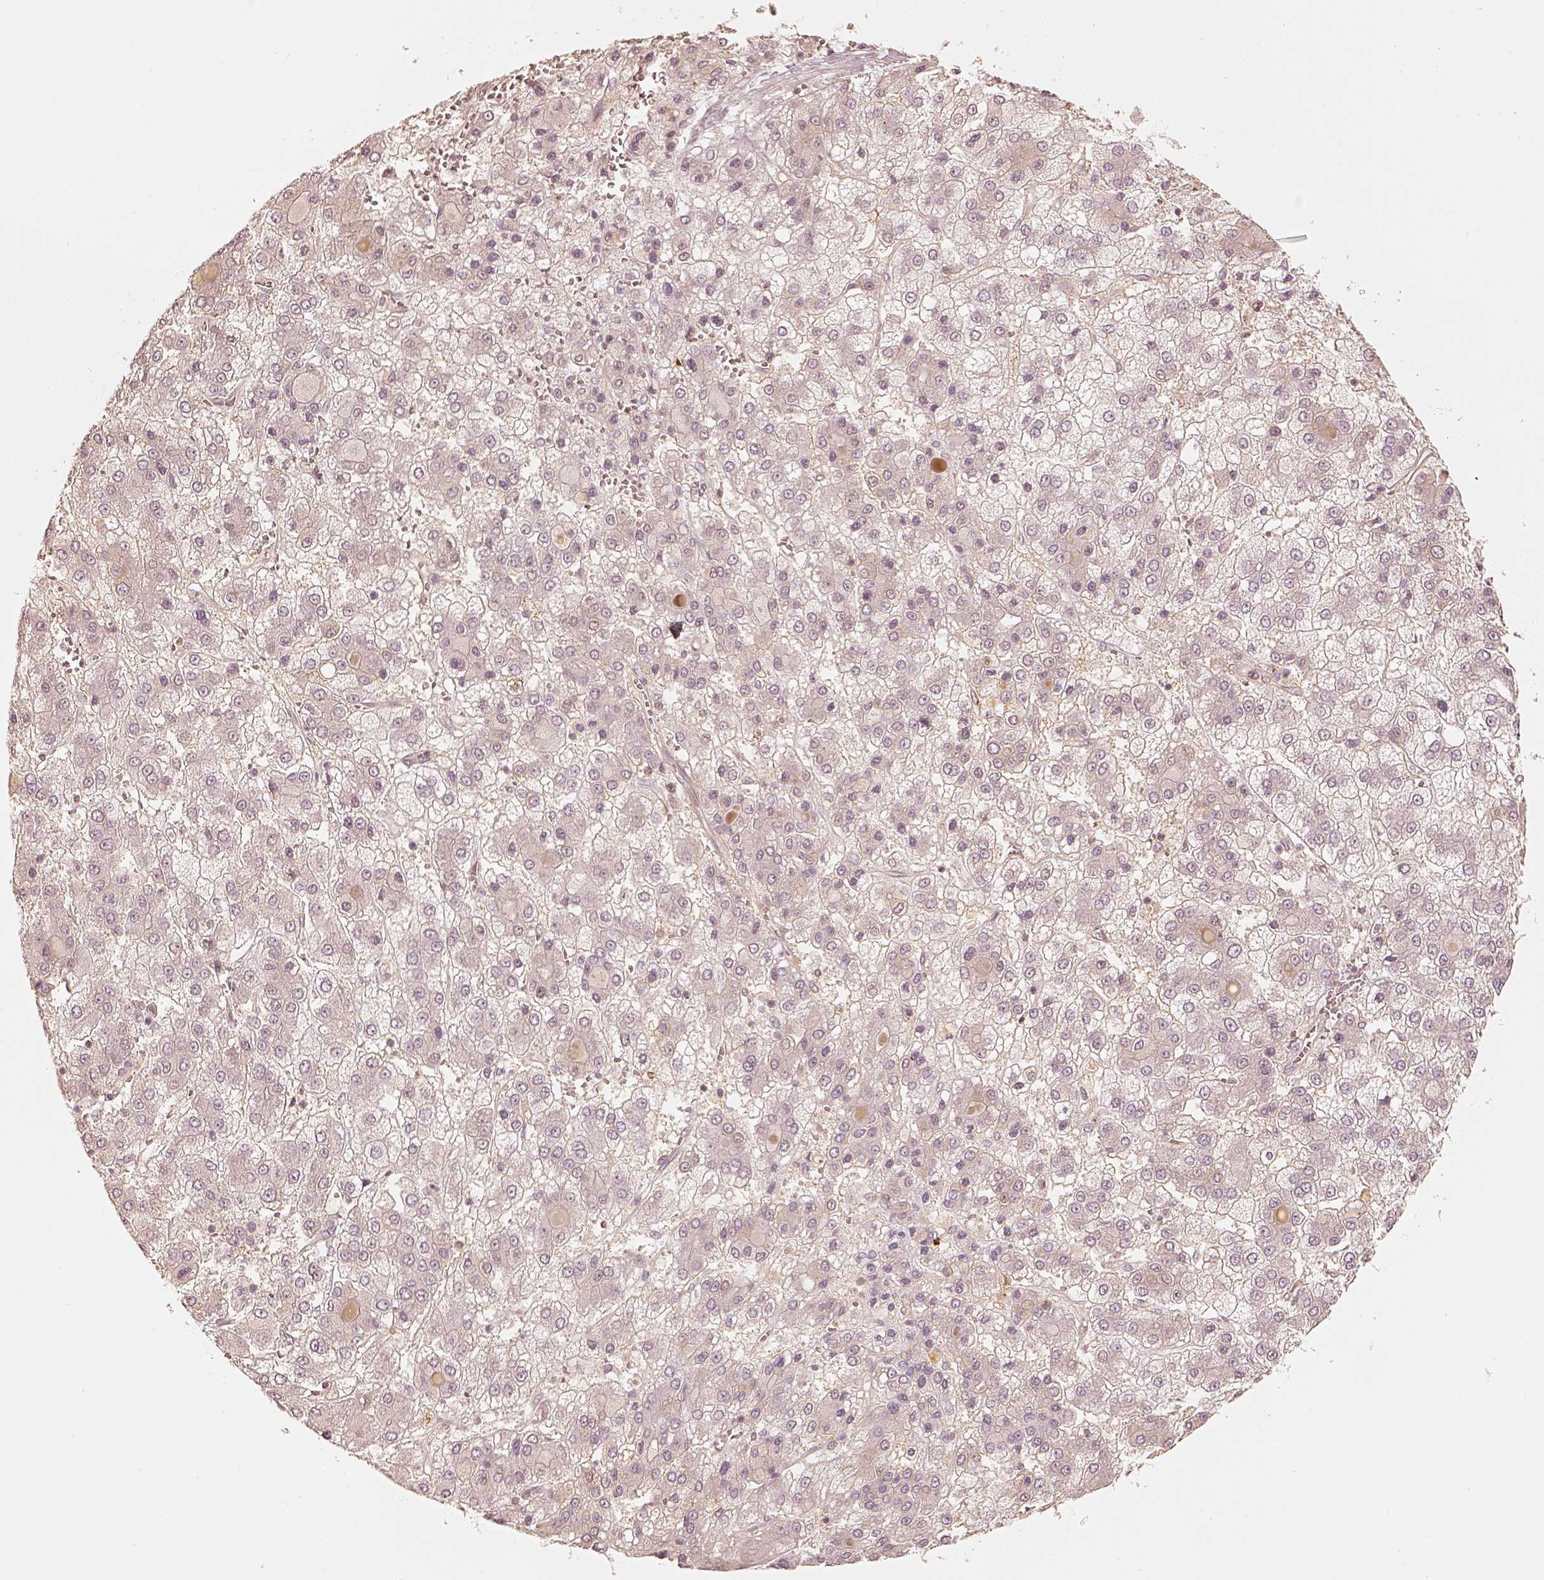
{"staining": {"intensity": "negative", "quantity": "none", "location": "none"}, "tissue": "liver cancer", "cell_type": "Tumor cells", "image_type": "cancer", "snomed": [{"axis": "morphology", "description": "Carcinoma, Hepatocellular, NOS"}, {"axis": "topography", "description": "Liver"}], "caption": "Tumor cells show no significant expression in liver cancer. (DAB (3,3'-diaminobenzidine) IHC visualized using brightfield microscopy, high magnification).", "gene": "GORASP2", "patient": {"sex": "male", "age": 73}}